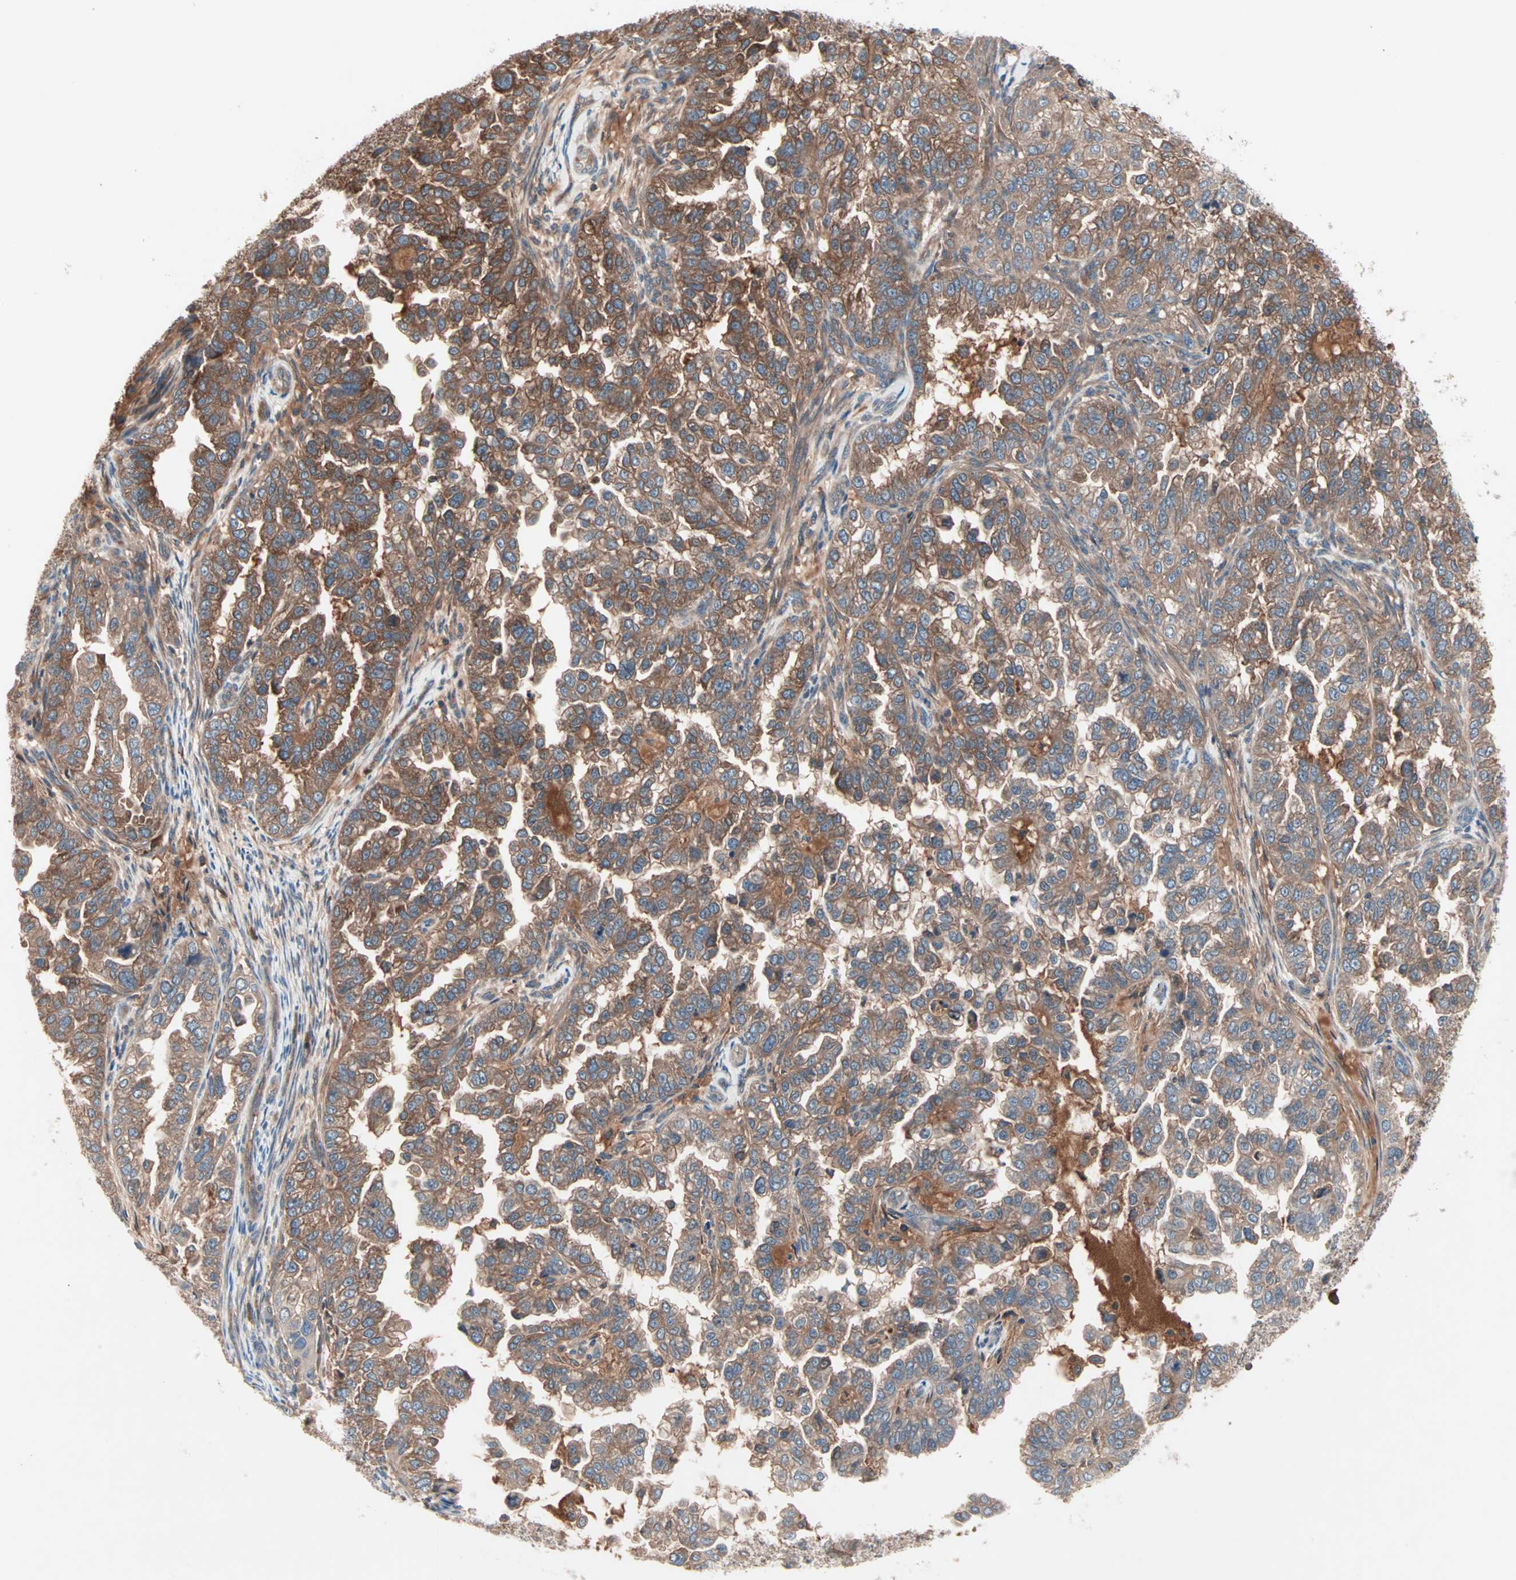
{"staining": {"intensity": "moderate", "quantity": ">75%", "location": "cytoplasmic/membranous"}, "tissue": "endometrial cancer", "cell_type": "Tumor cells", "image_type": "cancer", "snomed": [{"axis": "morphology", "description": "Adenocarcinoma, NOS"}, {"axis": "topography", "description": "Endometrium"}], "caption": "Immunohistochemistry micrograph of neoplastic tissue: endometrial cancer (adenocarcinoma) stained using immunohistochemistry exhibits medium levels of moderate protein expression localized specifically in the cytoplasmic/membranous of tumor cells, appearing as a cytoplasmic/membranous brown color.", "gene": "CAD", "patient": {"sex": "female", "age": 85}}